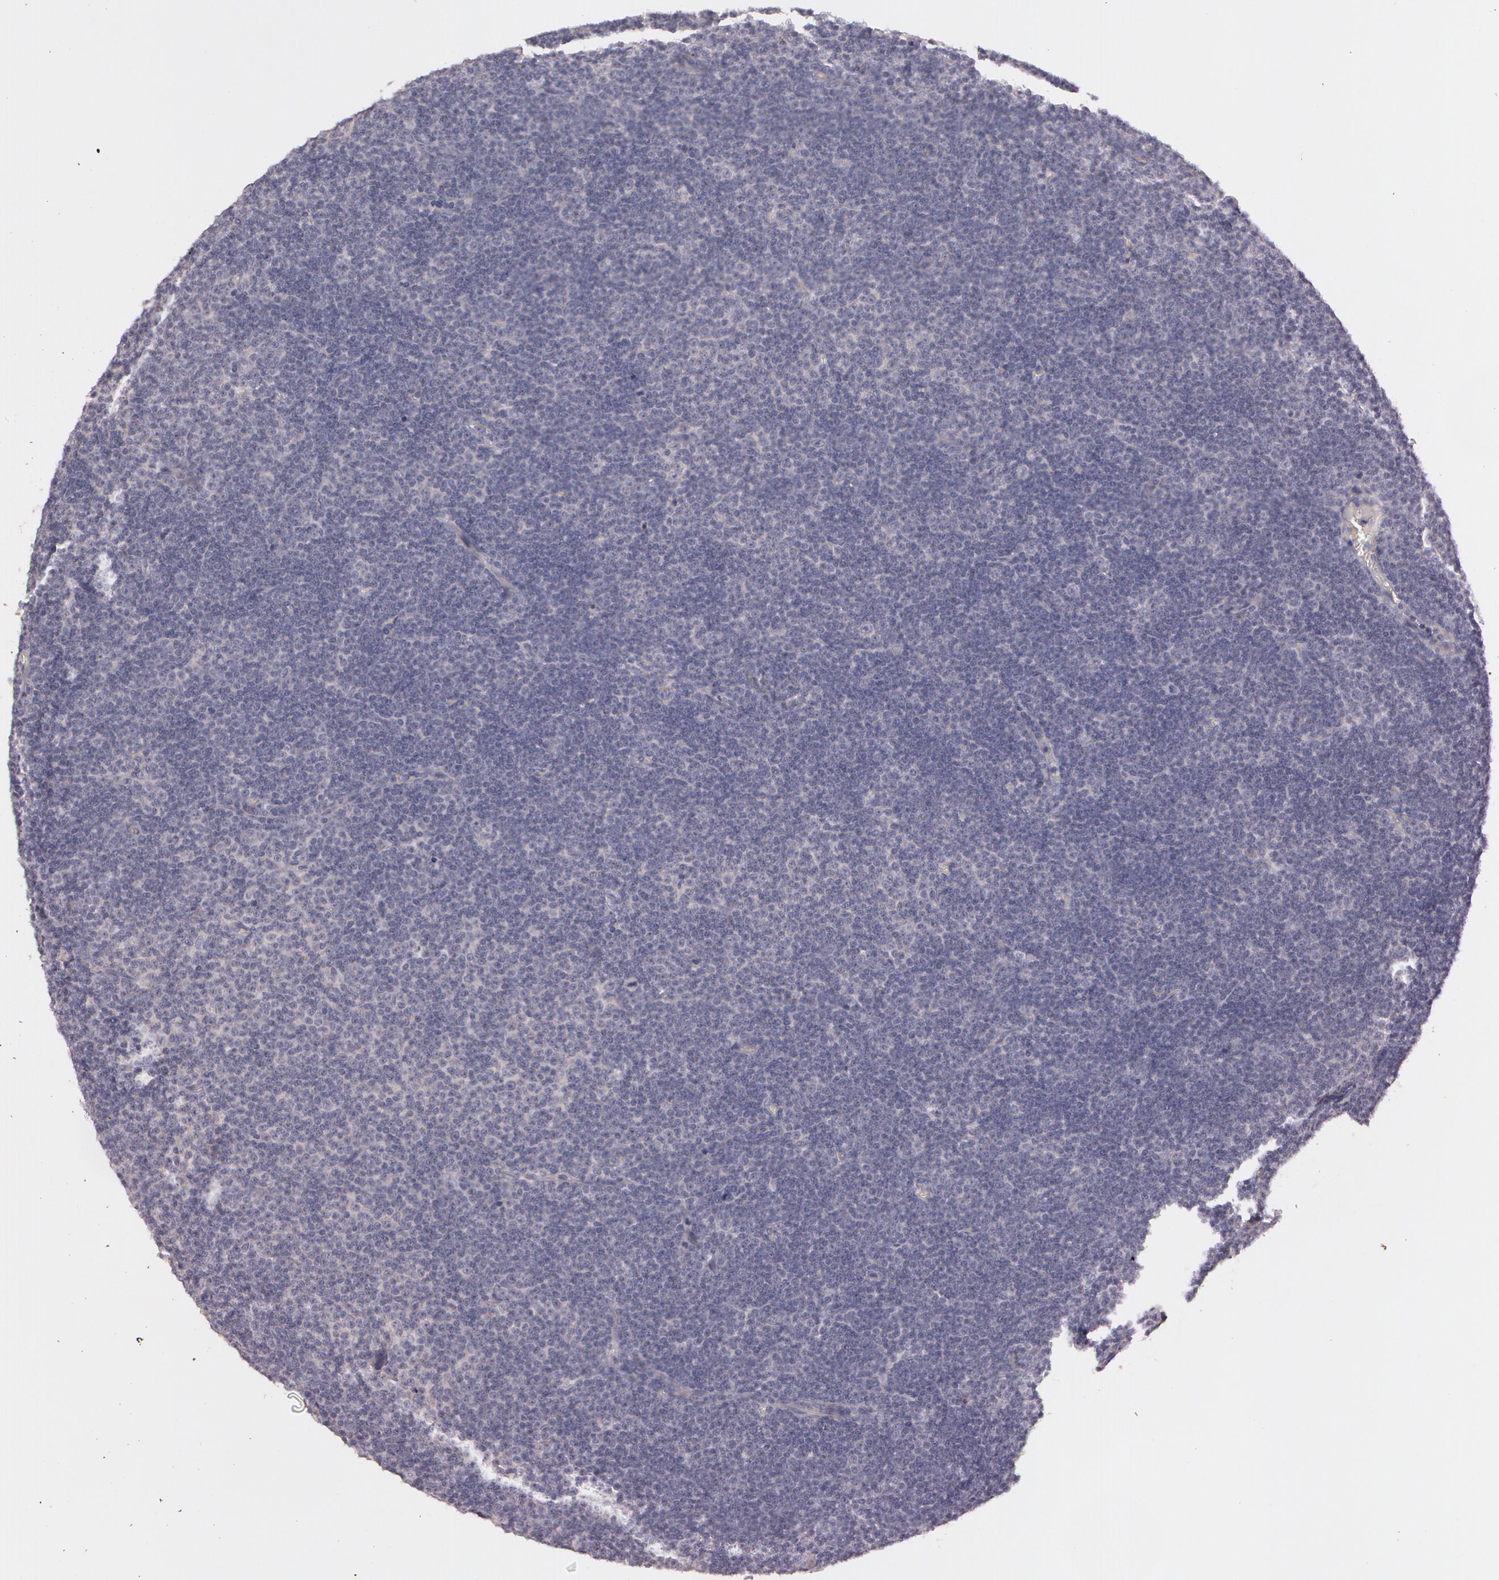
{"staining": {"intensity": "negative", "quantity": "none", "location": "none"}, "tissue": "lymphoma", "cell_type": "Tumor cells", "image_type": "cancer", "snomed": [{"axis": "morphology", "description": "Malignant lymphoma, non-Hodgkin's type, Low grade"}, {"axis": "topography", "description": "Lymph node"}], "caption": "Immunohistochemical staining of human low-grade malignant lymphoma, non-Hodgkin's type displays no significant staining in tumor cells.", "gene": "MXRA5", "patient": {"sex": "male", "age": 57}}